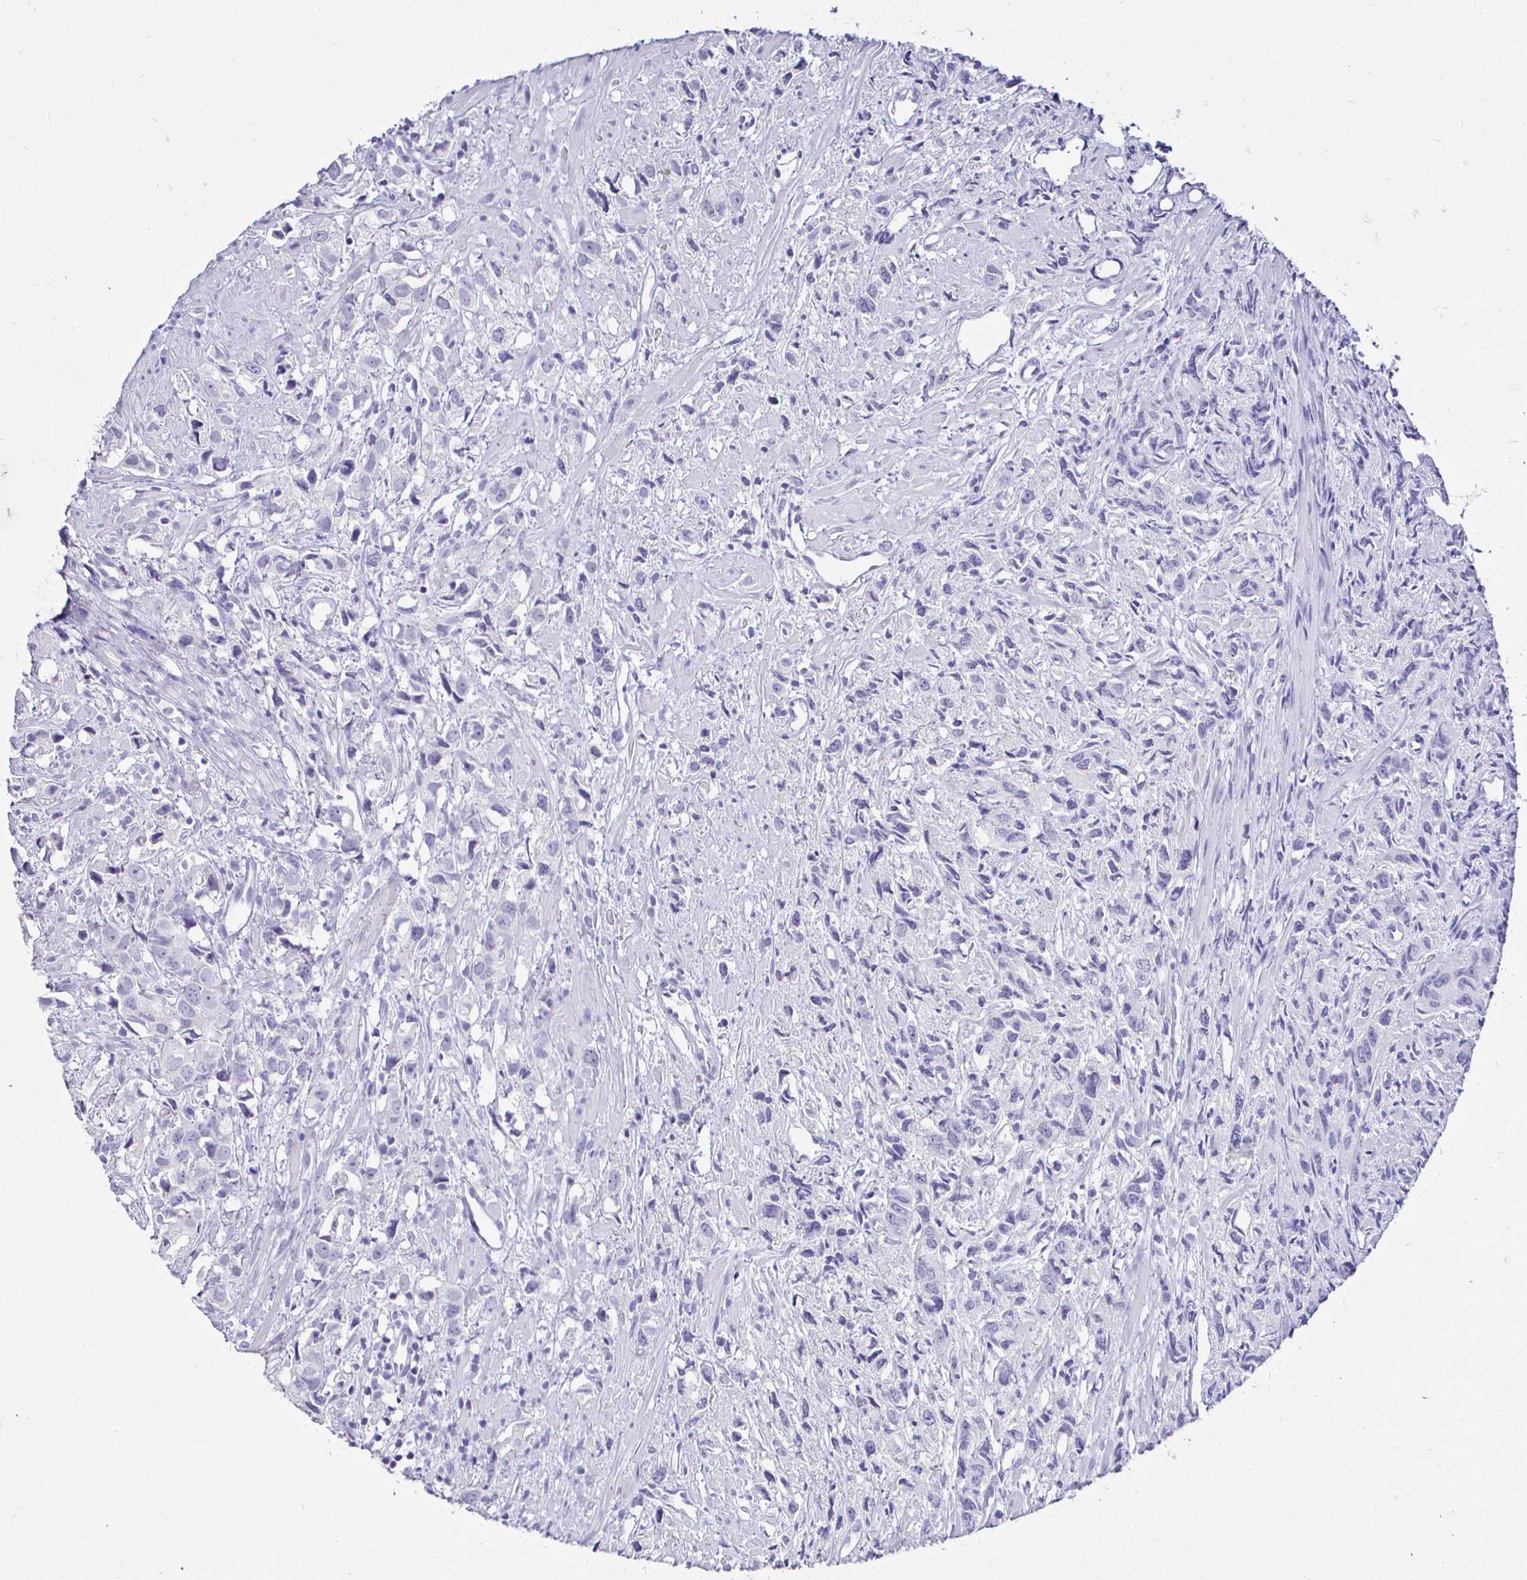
{"staining": {"intensity": "negative", "quantity": "none", "location": "none"}, "tissue": "prostate cancer", "cell_type": "Tumor cells", "image_type": "cancer", "snomed": [{"axis": "morphology", "description": "Adenocarcinoma, High grade"}, {"axis": "topography", "description": "Prostate"}], "caption": "This is a micrograph of immunohistochemistry staining of adenocarcinoma (high-grade) (prostate), which shows no staining in tumor cells. (Immunohistochemistry (ihc), brightfield microscopy, high magnification).", "gene": "IRGC", "patient": {"sex": "male", "age": 58}}